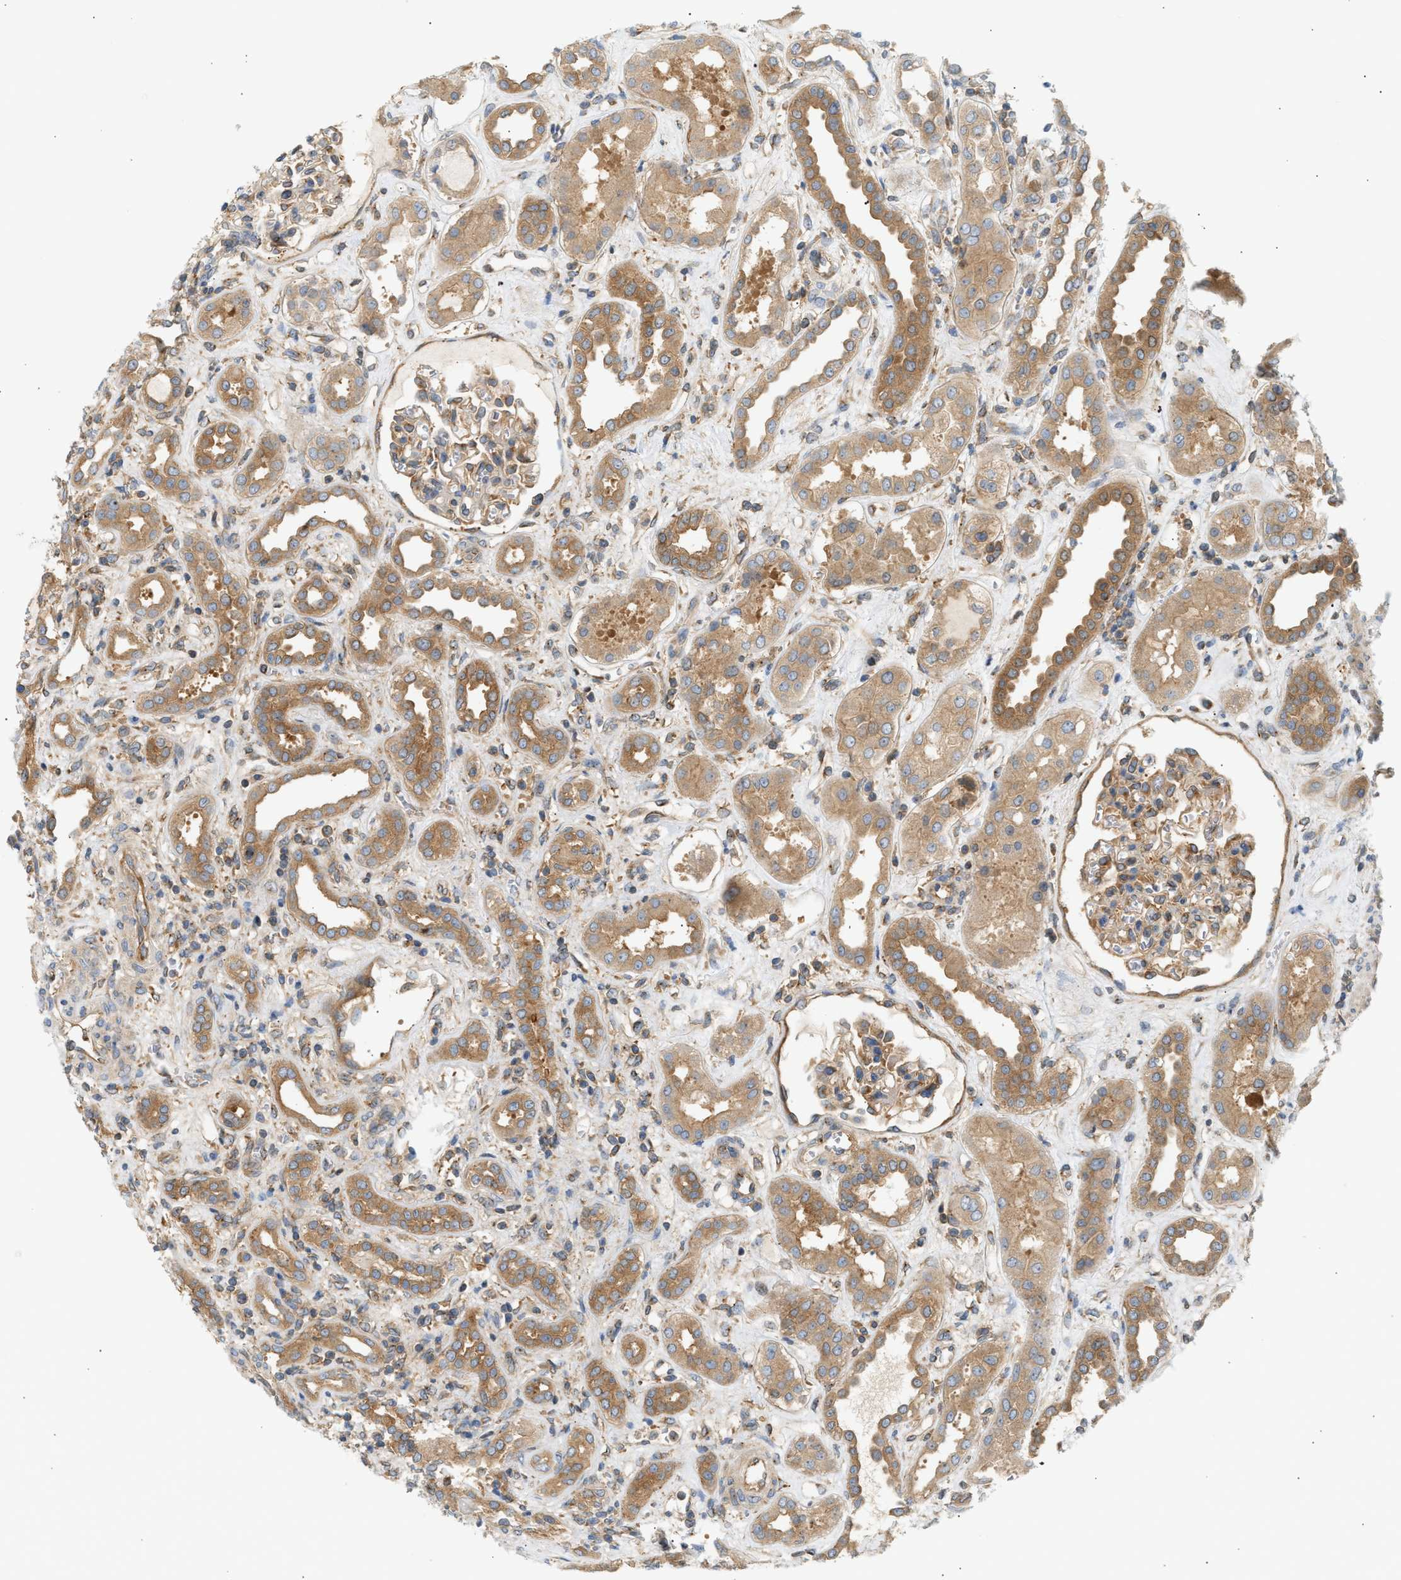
{"staining": {"intensity": "moderate", "quantity": "25%-75%", "location": "cytoplasmic/membranous"}, "tissue": "kidney", "cell_type": "Cells in glomeruli", "image_type": "normal", "snomed": [{"axis": "morphology", "description": "Normal tissue, NOS"}, {"axis": "topography", "description": "Kidney"}], "caption": "This micrograph reveals immunohistochemistry (IHC) staining of unremarkable kidney, with medium moderate cytoplasmic/membranous staining in about 25%-75% of cells in glomeruli.", "gene": "PAFAH1B1", "patient": {"sex": "male", "age": 59}}